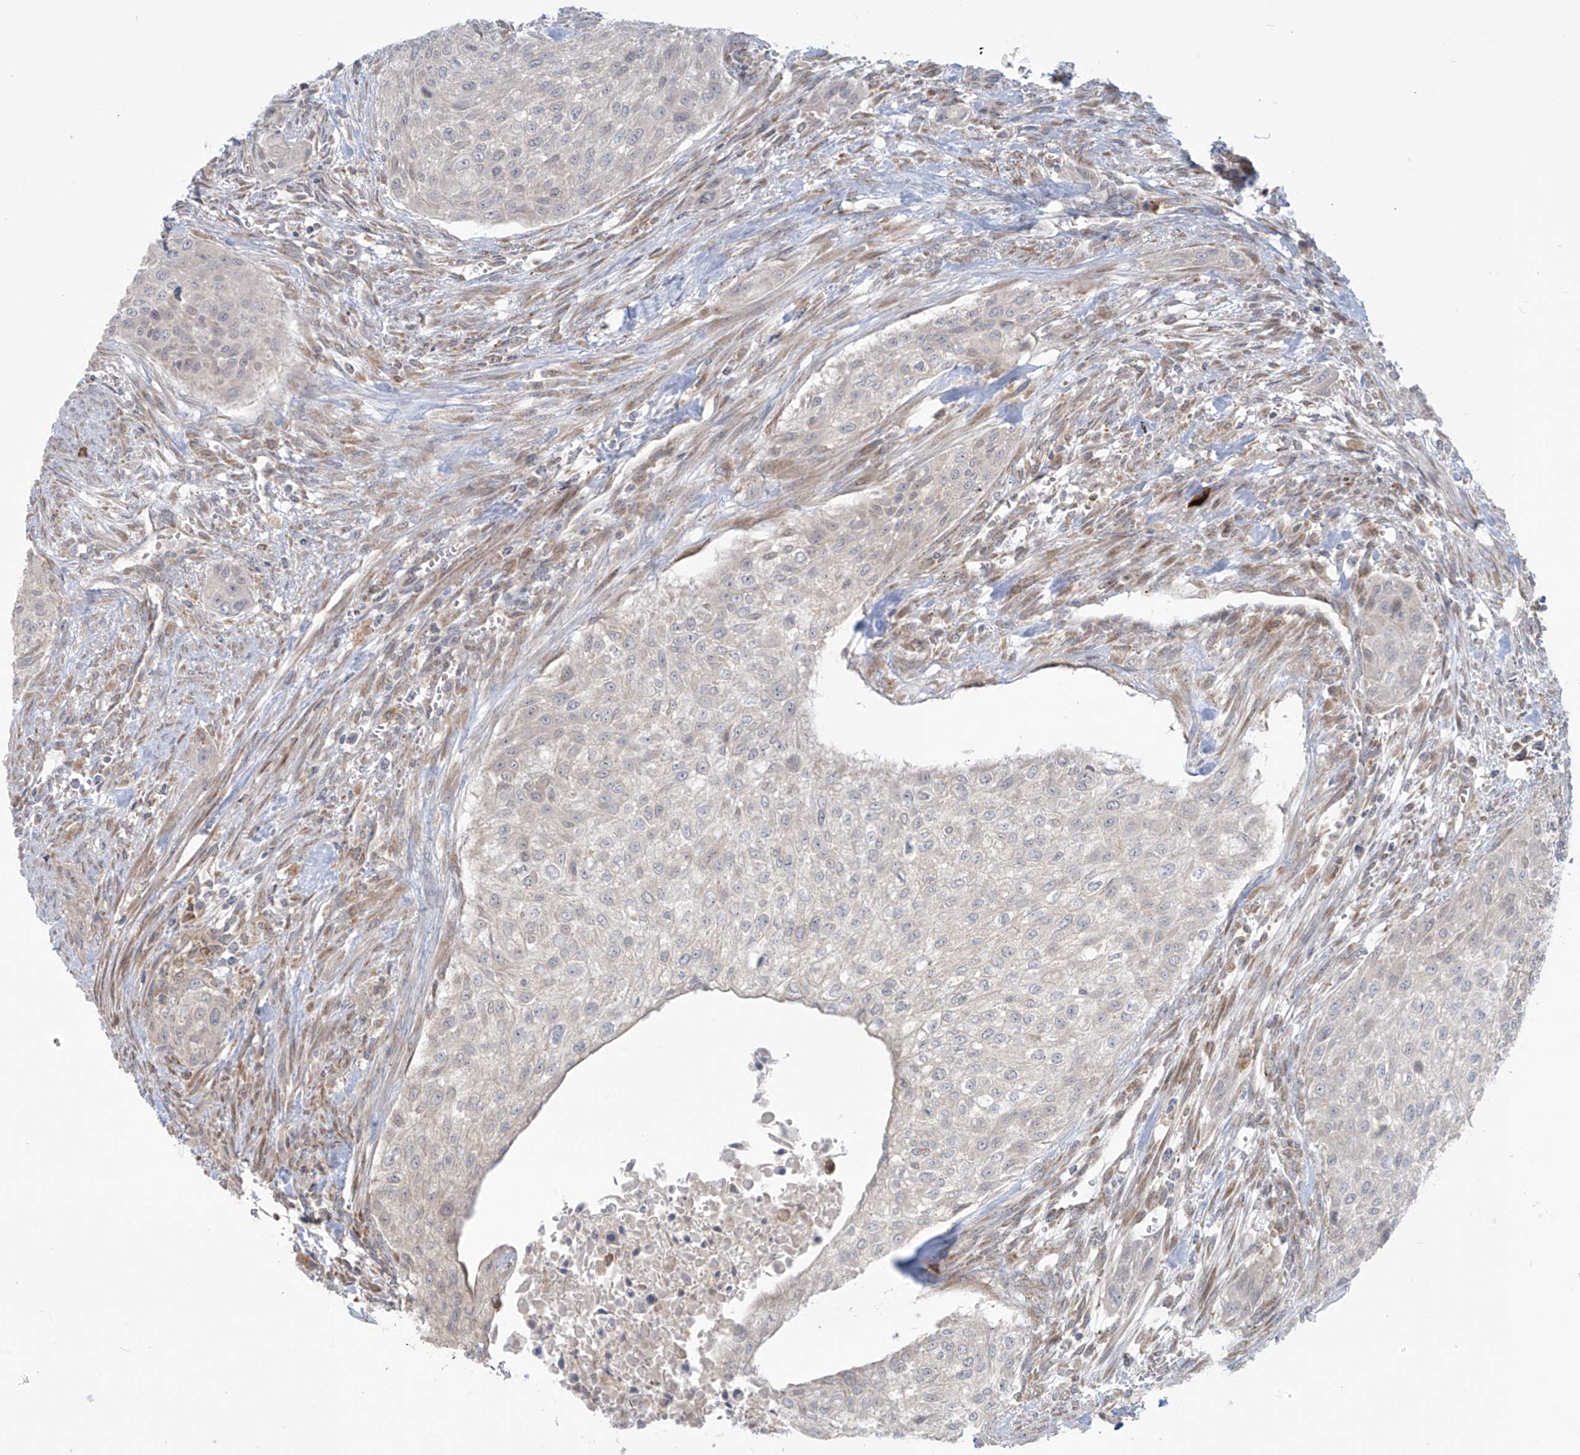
{"staining": {"intensity": "negative", "quantity": "none", "location": "none"}, "tissue": "urothelial cancer", "cell_type": "Tumor cells", "image_type": "cancer", "snomed": [{"axis": "morphology", "description": "Urothelial carcinoma, High grade"}, {"axis": "topography", "description": "Urinary bladder"}], "caption": "IHC micrograph of urothelial carcinoma (high-grade) stained for a protein (brown), which demonstrates no expression in tumor cells.", "gene": "PPAT", "patient": {"sex": "male", "age": 35}}